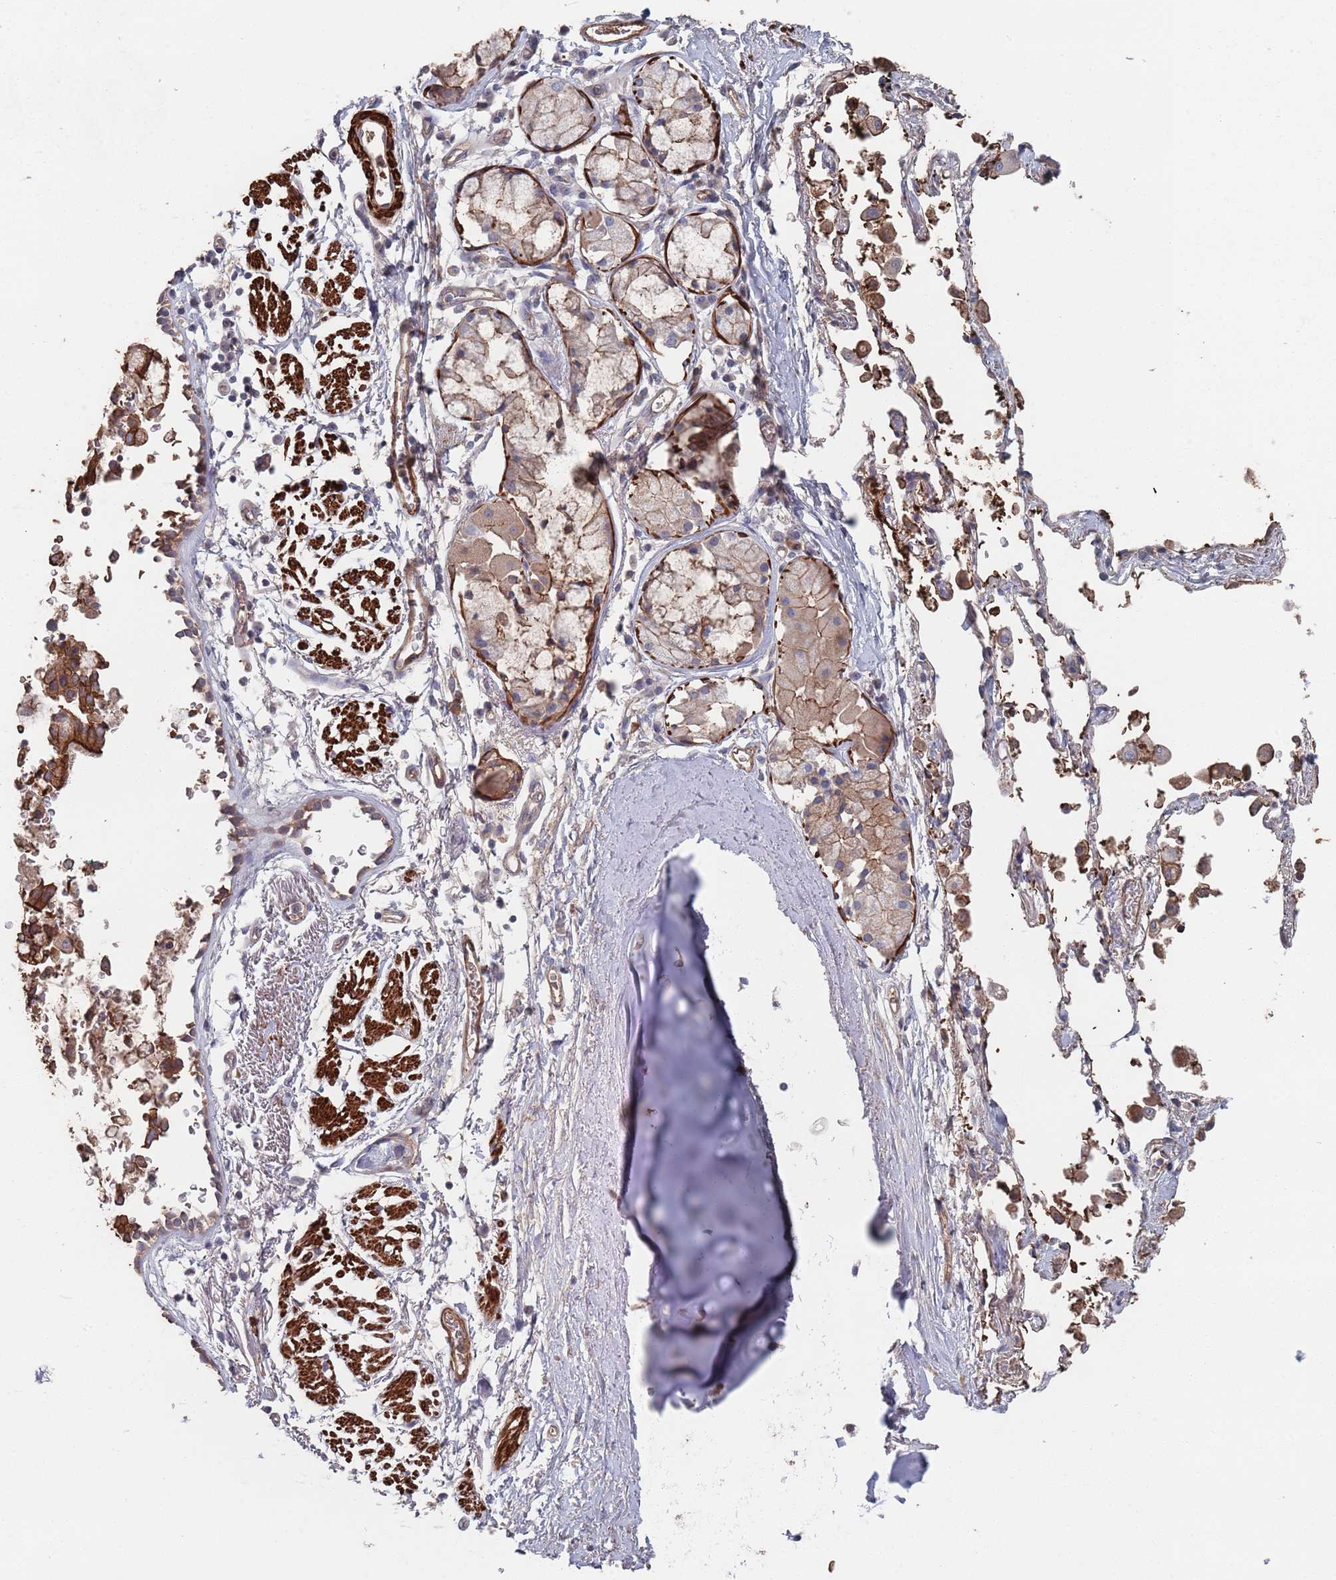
{"staining": {"intensity": "weak", "quantity": "25%-75%", "location": "cytoplasmic/membranous"}, "tissue": "soft tissue", "cell_type": "Chondrocytes", "image_type": "normal", "snomed": [{"axis": "morphology", "description": "Normal tissue, NOS"}, {"axis": "topography", "description": "Cartilage tissue"}], "caption": "Immunohistochemistry (IHC) histopathology image of normal soft tissue: soft tissue stained using immunohistochemistry reveals low levels of weak protein expression localized specifically in the cytoplasmic/membranous of chondrocytes, appearing as a cytoplasmic/membranous brown color.", "gene": "PLEKHA4", "patient": {"sex": "male", "age": 73}}